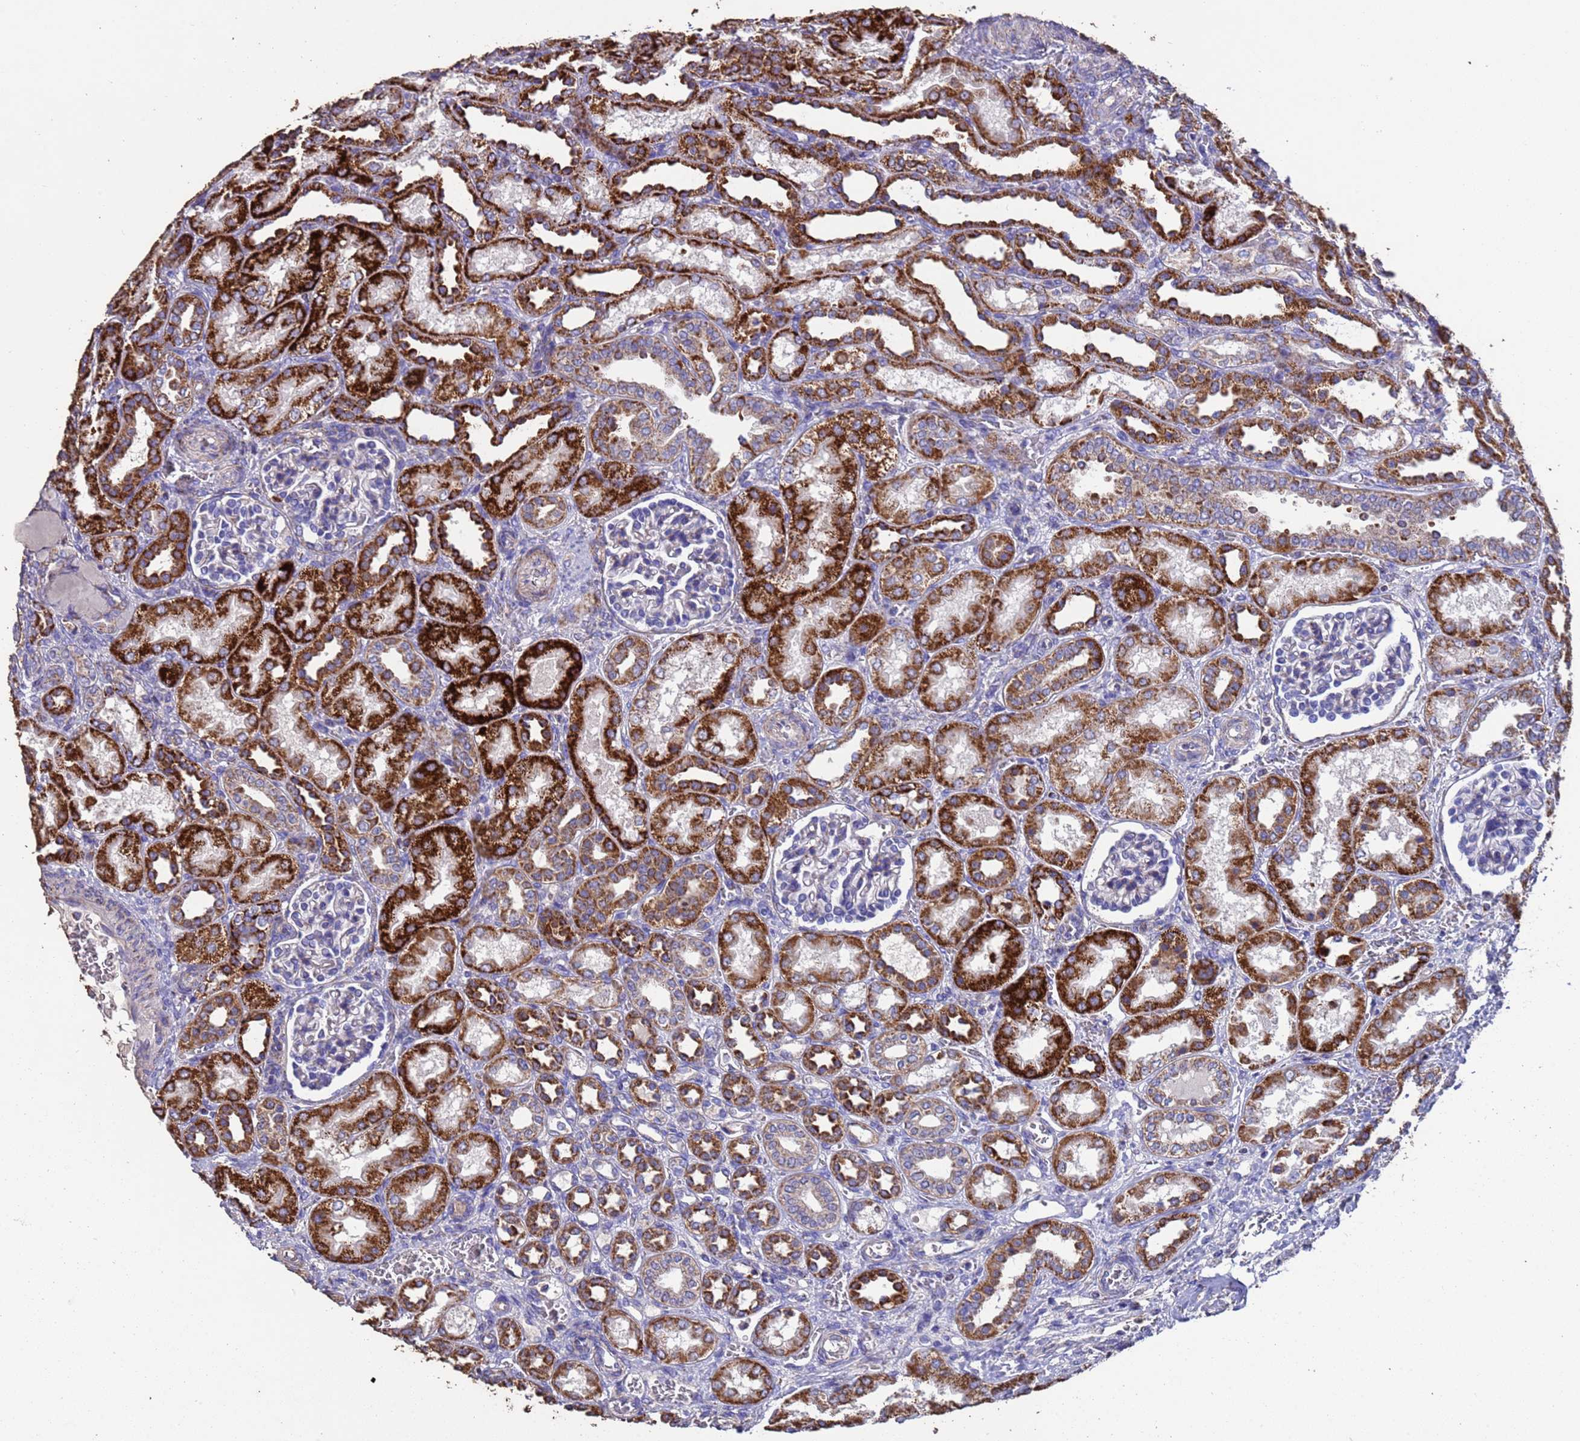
{"staining": {"intensity": "negative", "quantity": "none", "location": "none"}, "tissue": "kidney", "cell_type": "Cells in glomeruli", "image_type": "normal", "snomed": [{"axis": "morphology", "description": "Normal tissue, NOS"}, {"axis": "morphology", "description": "Neoplasm, malignant, NOS"}, {"axis": "topography", "description": "Kidney"}], "caption": "Kidney was stained to show a protein in brown. There is no significant expression in cells in glomeruli.", "gene": "ZNFX1", "patient": {"sex": "female", "age": 1}}